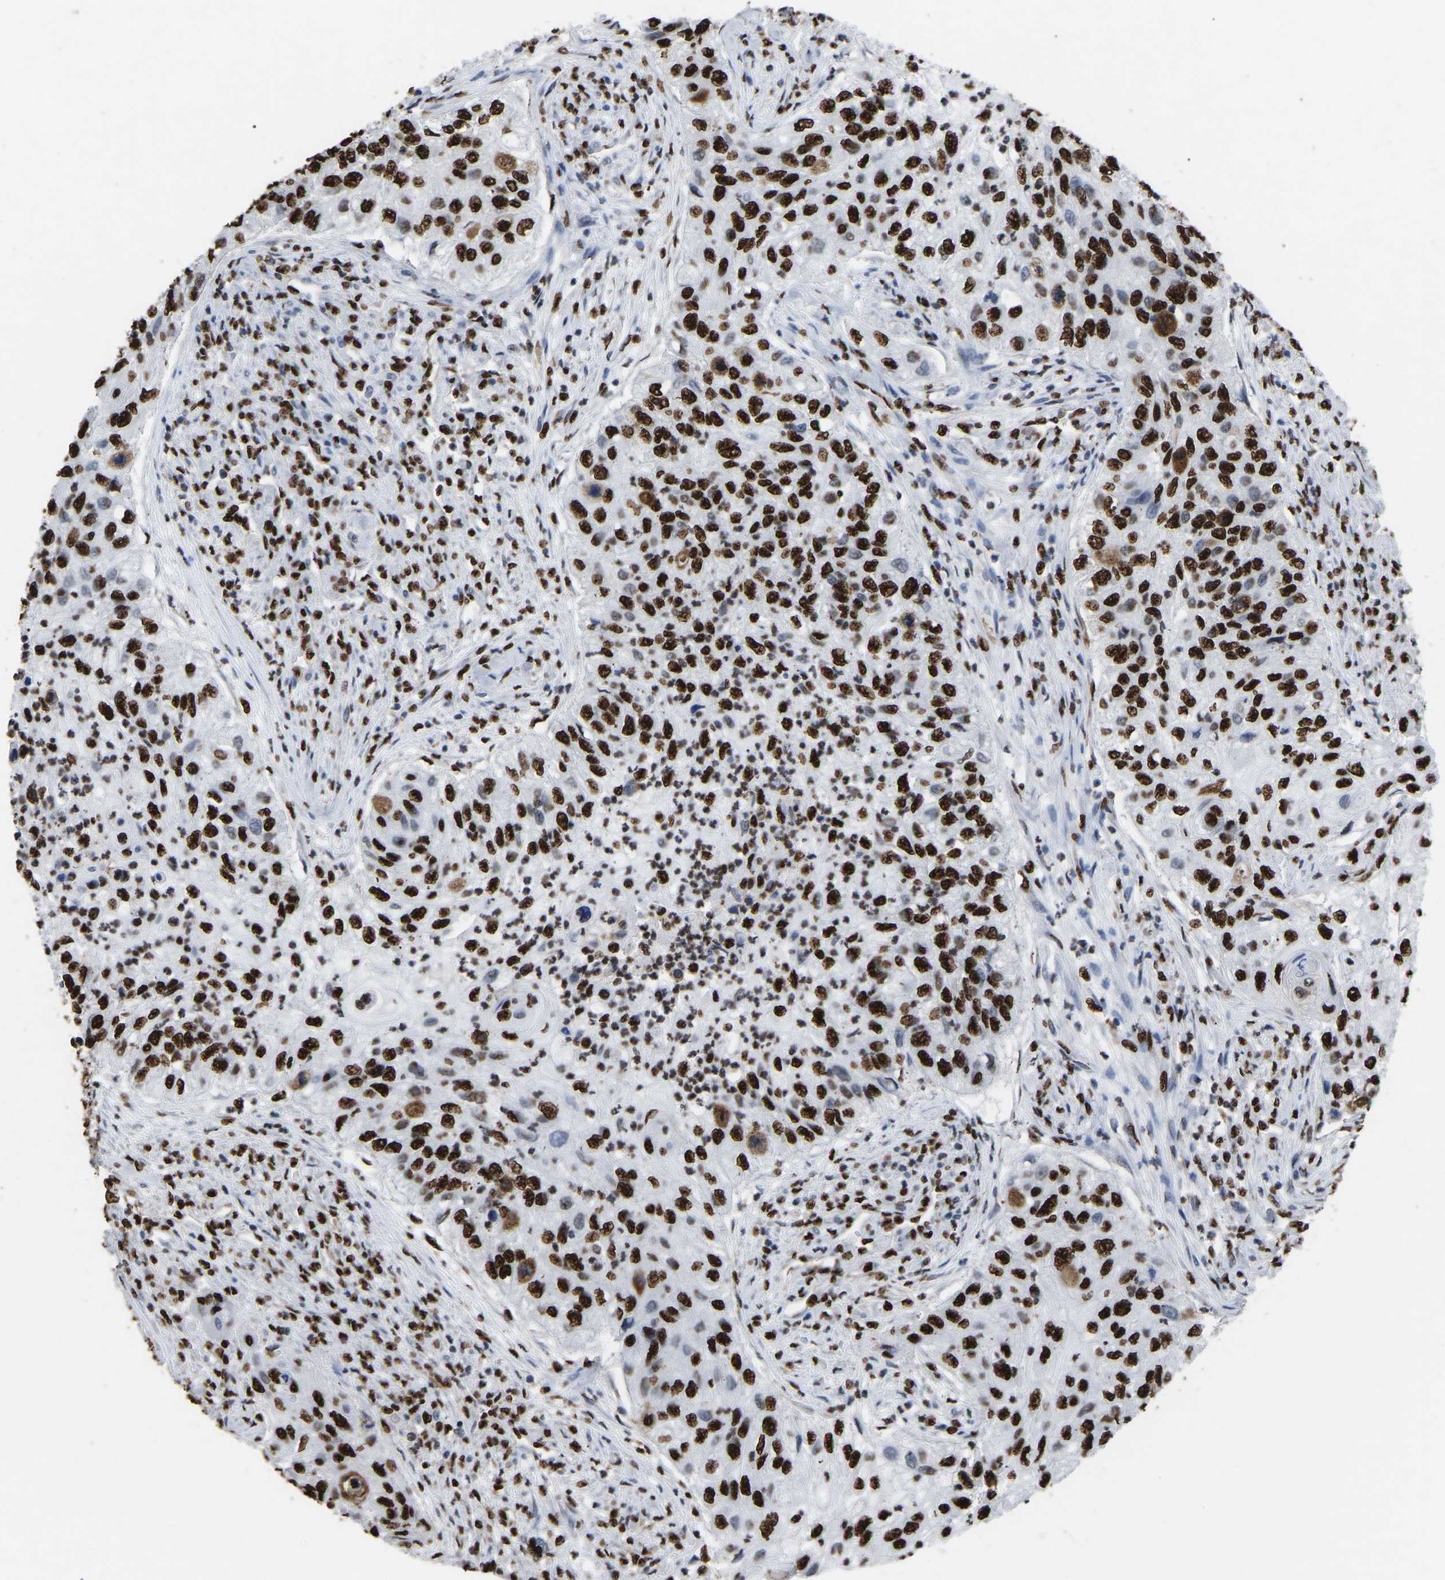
{"staining": {"intensity": "strong", "quantity": ">75%", "location": "nuclear"}, "tissue": "urothelial cancer", "cell_type": "Tumor cells", "image_type": "cancer", "snomed": [{"axis": "morphology", "description": "Urothelial carcinoma, High grade"}, {"axis": "topography", "description": "Urinary bladder"}], "caption": "High-magnification brightfield microscopy of urothelial carcinoma (high-grade) stained with DAB (brown) and counterstained with hematoxylin (blue). tumor cells exhibit strong nuclear positivity is seen in approximately>75% of cells.", "gene": "RBL2", "patient": {"sex": "female", "age": 60}}